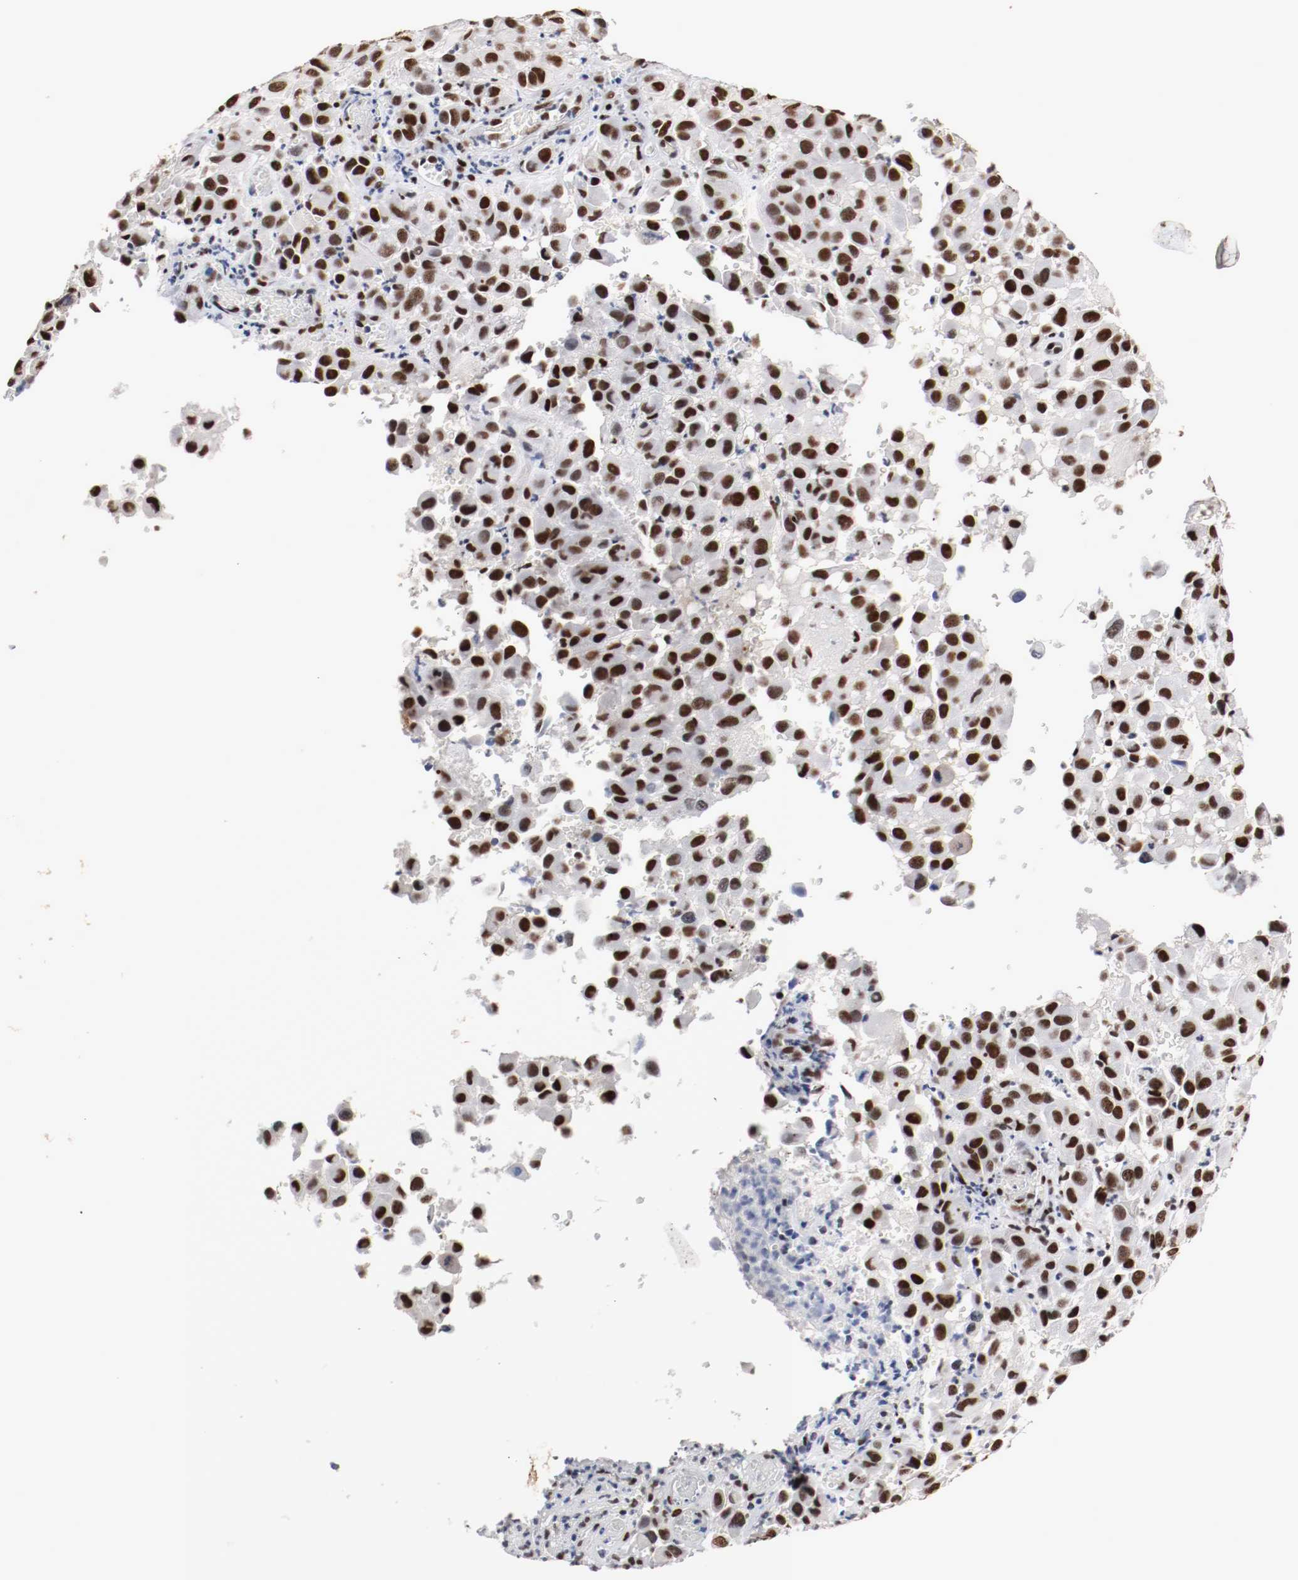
{"staining": {"intensity": "strong", "quantity": ">75%", "location": "nuclear"}, "tissue": "melanoma", "cell_type": "Tumor cells", "image_type": "cancer", "snomed": [{"axis": "morphology", "description": "Malignant melanoma, NOS"}, {"axis": "topography", "description": "Skin"}], "caption": "About >75% of tumor cells in human malignant melanoma show strong nuclear protein positivity as visualized by brown immunohistochemical staining.", "gene": "MEF2D", "patient": {"sex": "female", "age": 21}}